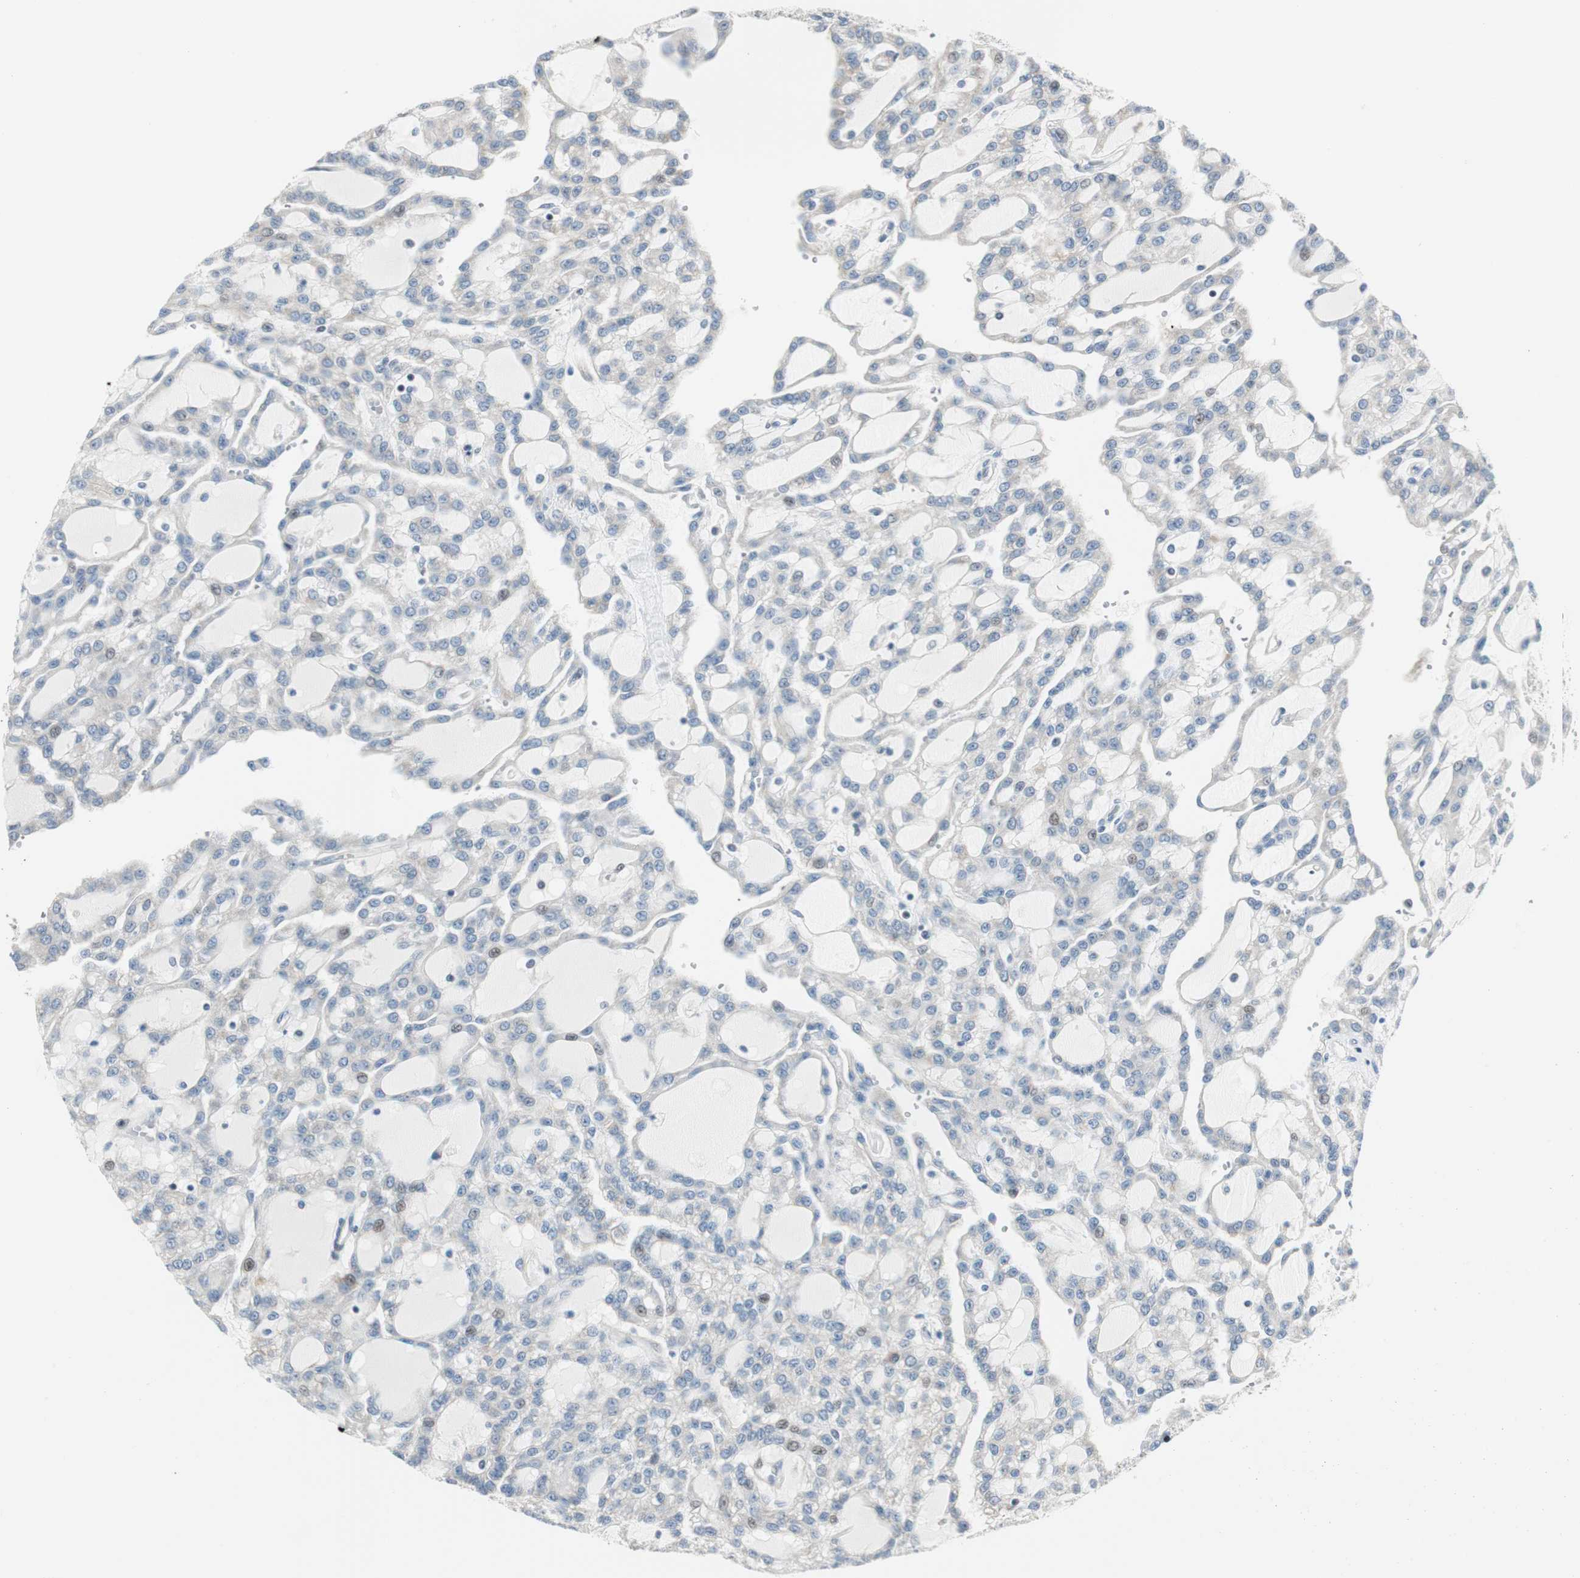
{"staining": {"intensity": "weak", "quantity": "<25%", "location": "cytoplasmic/membranous,nuclear"}, "tissue": "renal cancer", "cell_type": "Tumor cells", "image_type": "cancer", "snomed": [{"axis": "morphology", "description": "Adenocarcinoma, NOS"}, {"axis": "topography", "description": "Kidney"}], "caption": "Tumor cells are negative for brown protein staining in renal adenocarcinoma.", "gene": "RAD1", "patient": {"sex": "male", "age": 63}}